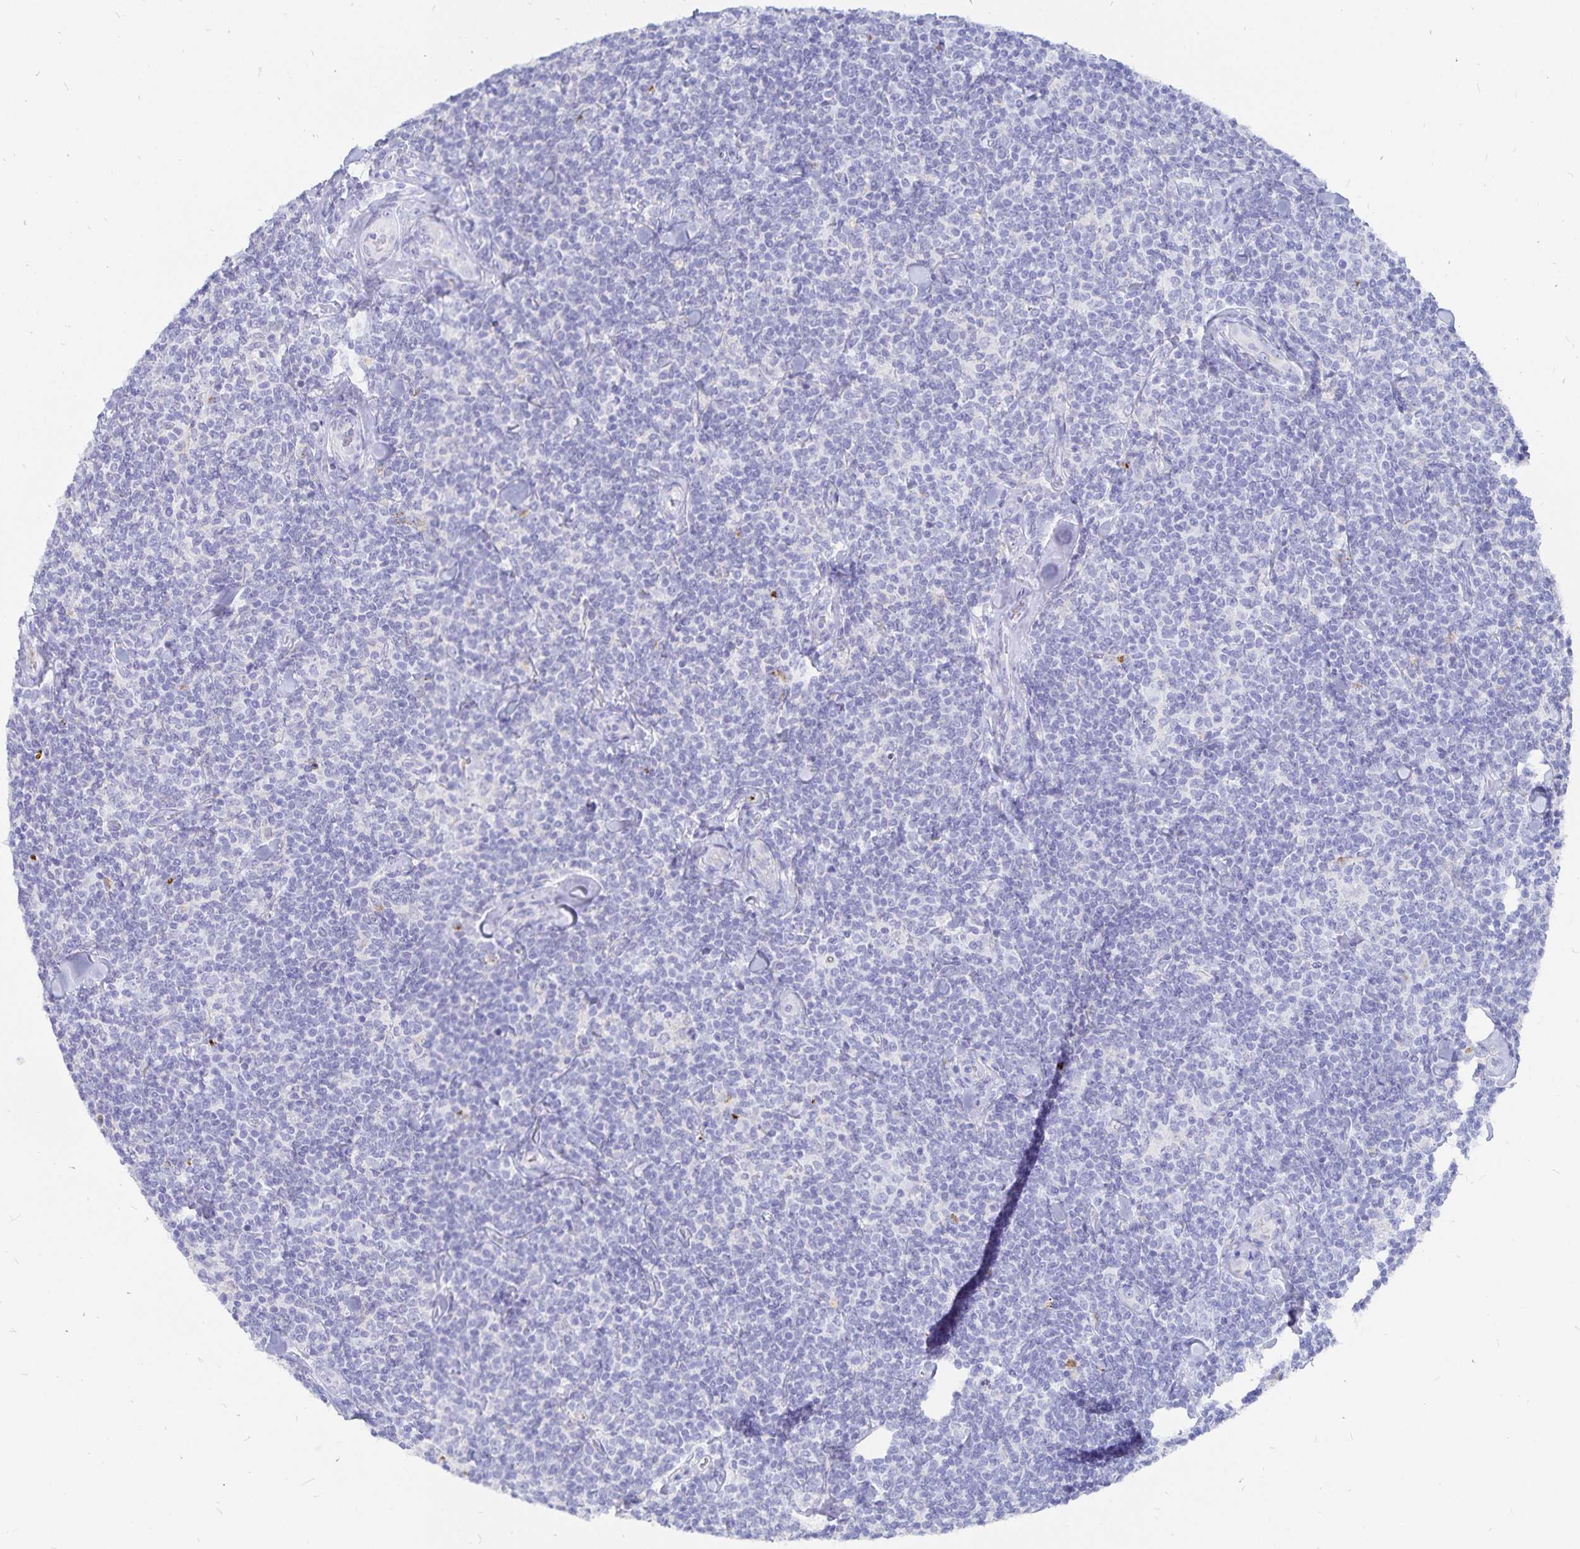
{"staining": {"intensity": "negative", "quantity": "none", "location": "none"}, "tissue": "lymphoma", "cell_type": "Tumor cells", "image_type": "cancer", "snomed": [{"axis": "morphology", "description": "Malignant lymphoma, non-Hodgkin's type, Low grade"}, {"axis": "topography", "description": "Lymph node"}], "caption": "Immunohistochemistry micrograph of neoplastic tissue: human malignant lymphoma, non-Hodgkin's type (low-grade) stained with DAB displays no significant protein staining in tumor cells. The staining was performed using DAB to visualize the protein expression in brown, while the nuclei were stained in blue with hematoxylin (Magnification: 20x).", "gene": "INSL5", "patient": {"sex": "female", "age": 56}}